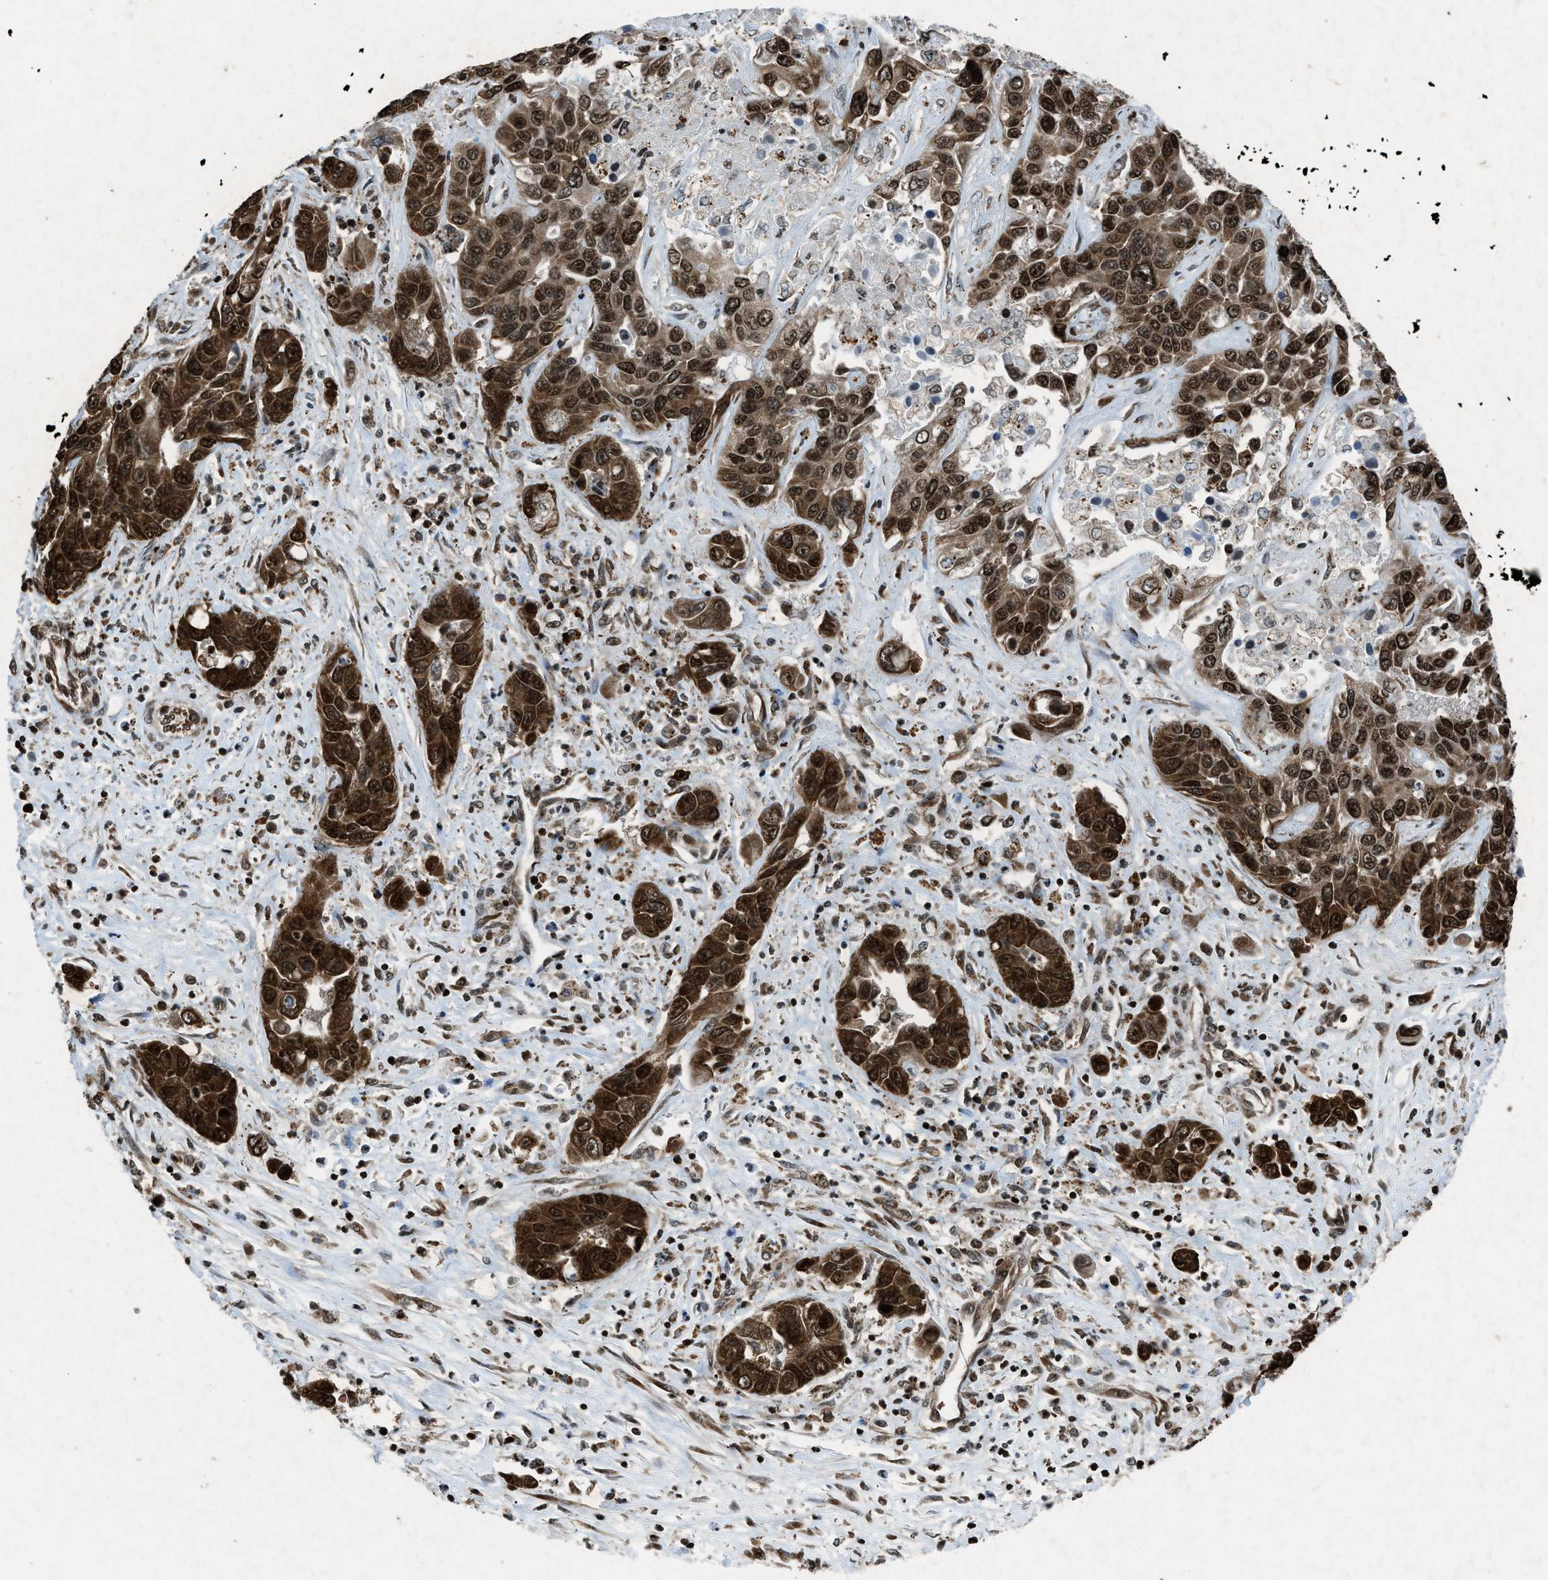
{"staining": {"intensity": "strong", "quantity": ">75%", "location": "cytoplasmic/membranous,nuclear"}, "tissue": "liver cancer", "cell_type": "Tumor cells", "image_type": "cancer", "snomed": [{"axis": "morphology", "description": "Cholangiocarcinoma"}, {"axis": "topography", "description": "Liver"}], "caption": "Brown immunohistochemical staining in human cholangiocarcinoma (liver) shows strong cytoplasmic/membranous and nuclear staining in about >75% of tumor cells. (Brightfield microscopy of DAB IHC at high magnification).", "gene": "NXF1", "patient": {"sex": "female", "age": 52}}